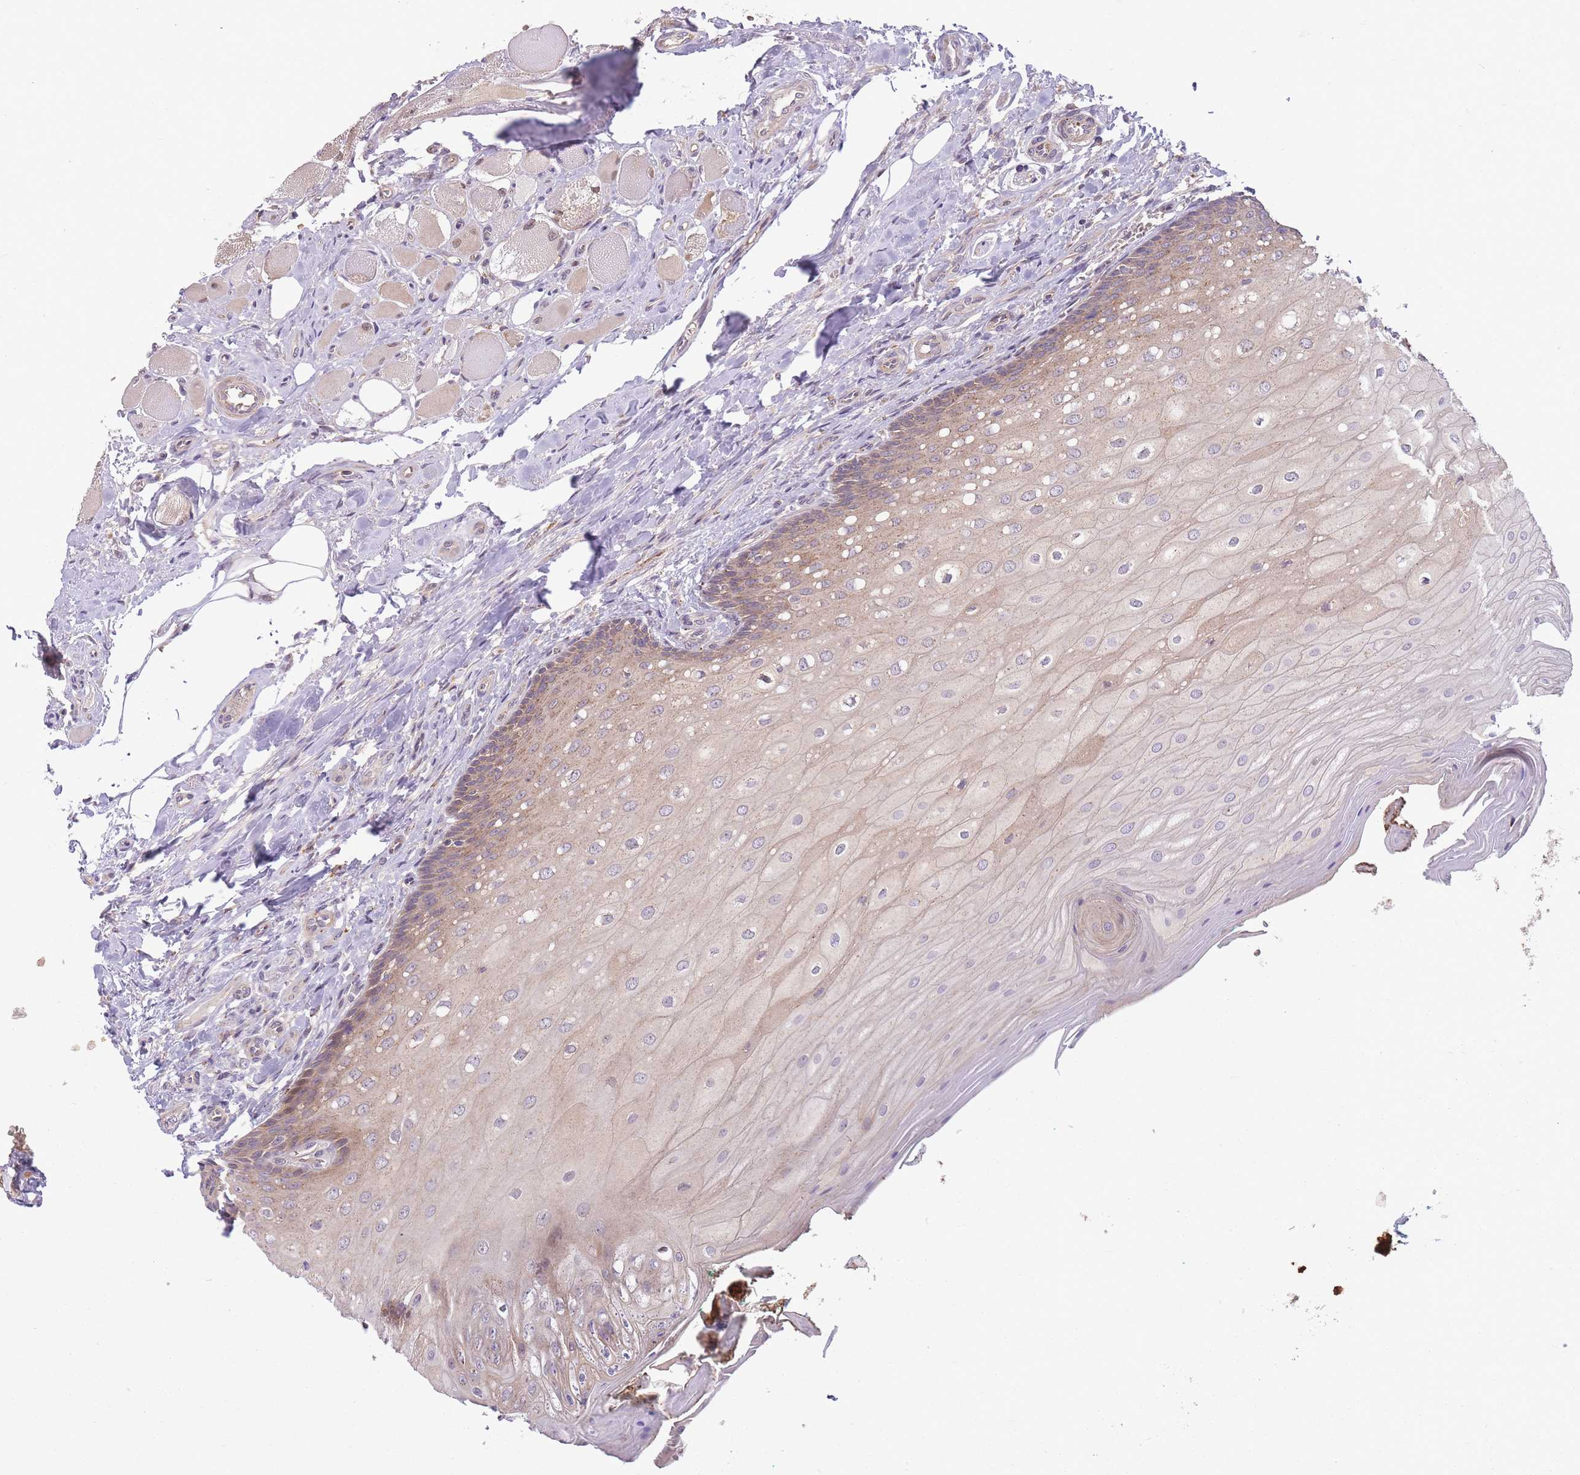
{"staining": {"intensity": "weak", "quantity": "25%-75%", "location": "cytoplasmic/membranous"}, "tissue": "oral mucosa", "cell_type": "Squamous epithelial cells", "image_type": "normal", "snomed": [{"axis": "morphology", "description": "Normal tissue, NOS"}, {"axis": "morphology", "description": "Squamous cell carcinoma, NOS"}, {"axis": "topography", "description": "Oral tissue"}, {"axis": "topography", "description": "Tounge, NOS"}, {"axis": "topography", "description": "Head-Neck"}], "caption": "A photomicrograph showing weak cytoplasmic/membranous staining in approximately 25%-75% of squamous epithelial cells in benign oral mucosa, as visualized by brown immunohistochemical staining.", "gene": "POLR3F", "patient": {"sex": "male", "age": 79}}